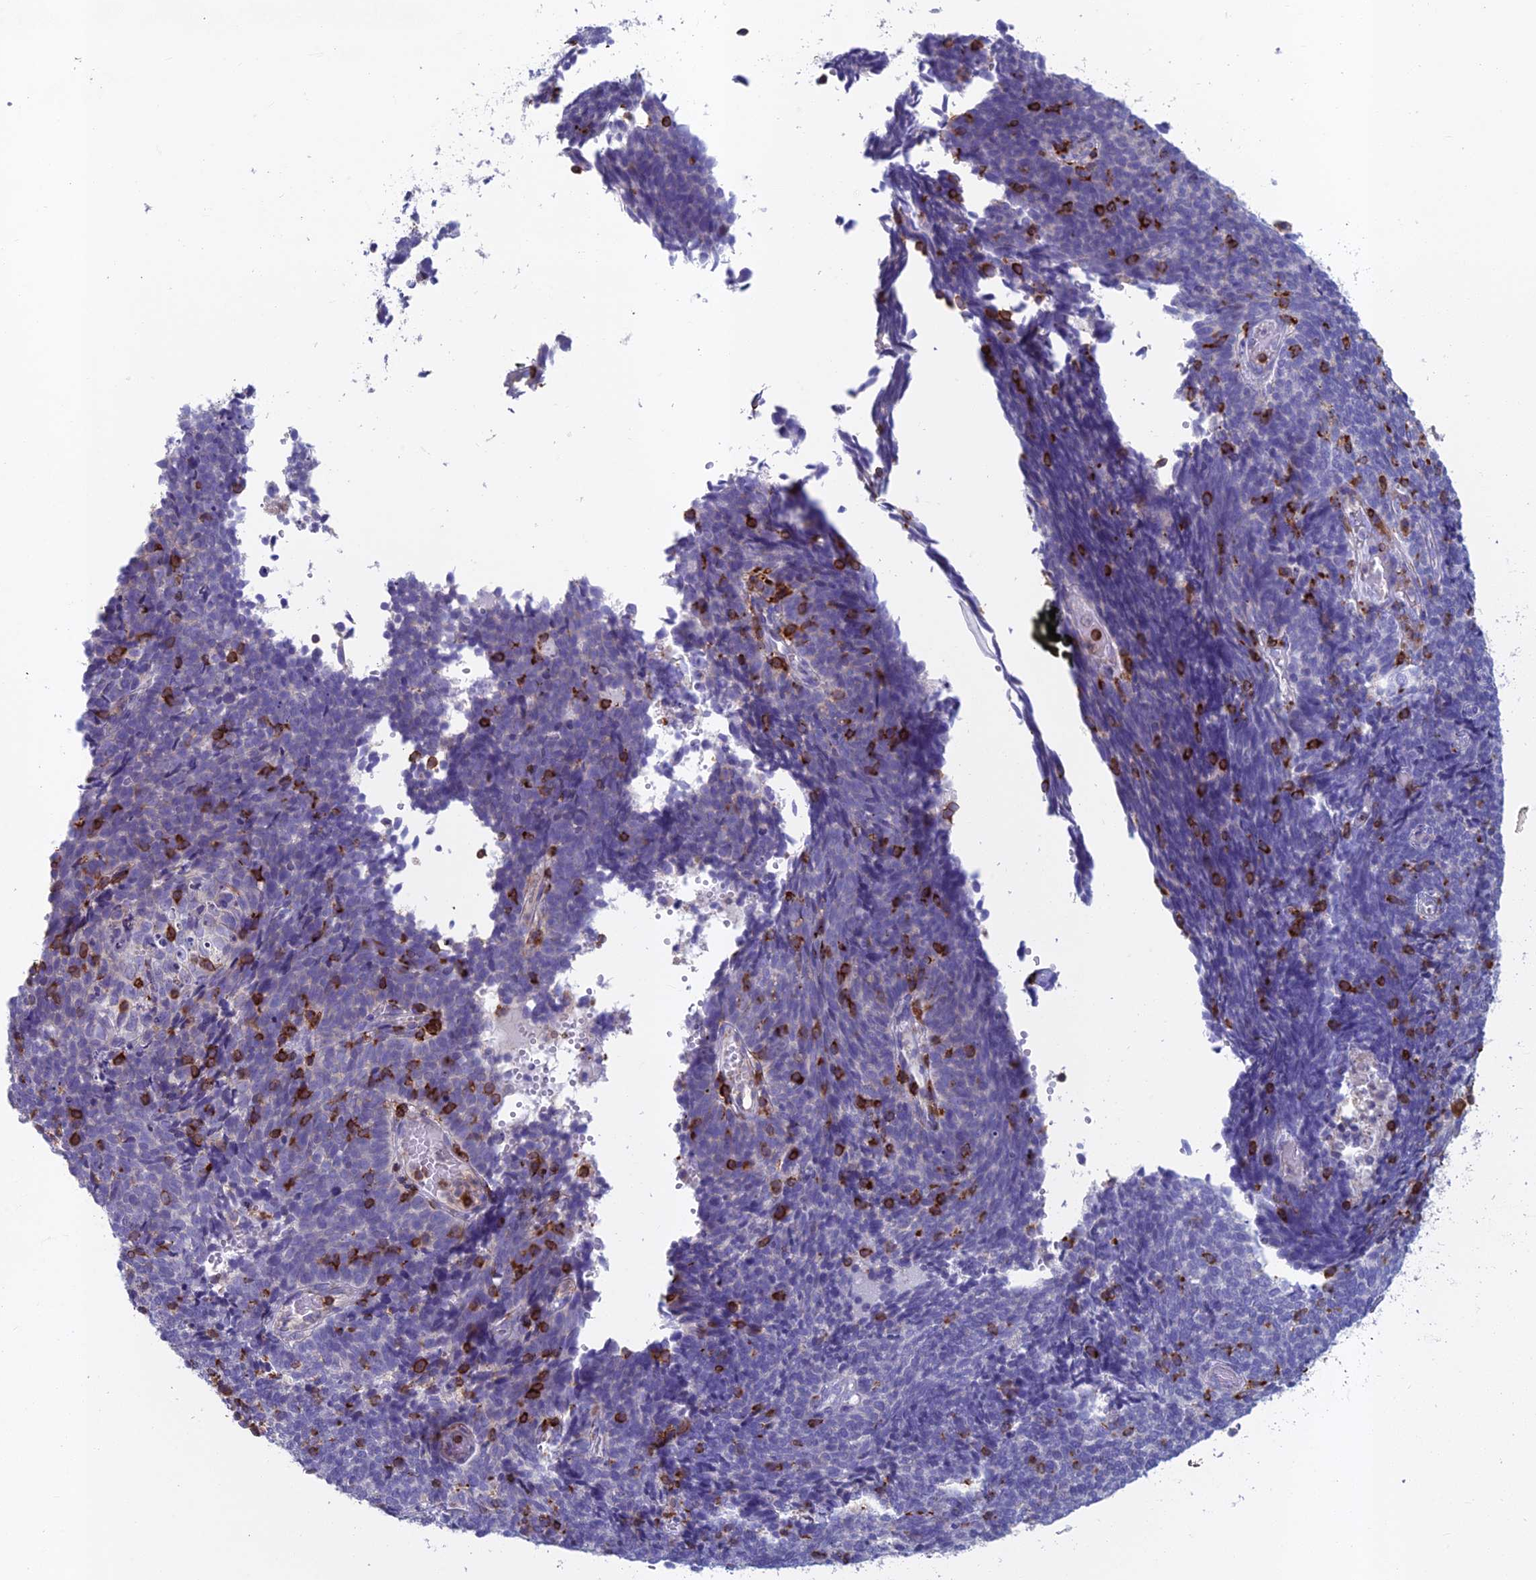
{"staining": {"intensity": "negative", "quantity": "none", "location": "none"}, "tissue": "cervical cancer", "cell_type": "Tumor cells", "image_type": "cancer", "snomed": [{"axis": "morphology", "description": "Squamous cell carcinoma, NOS"}, {"axis": "topography", "description": "Cervix"}], "caption": "The histopathology image shows no staining of tumor cells in squamous cell carcinoma (cervical).", "gene": "ABI3BP", "patient": {"sex": "female", "age": 39}}